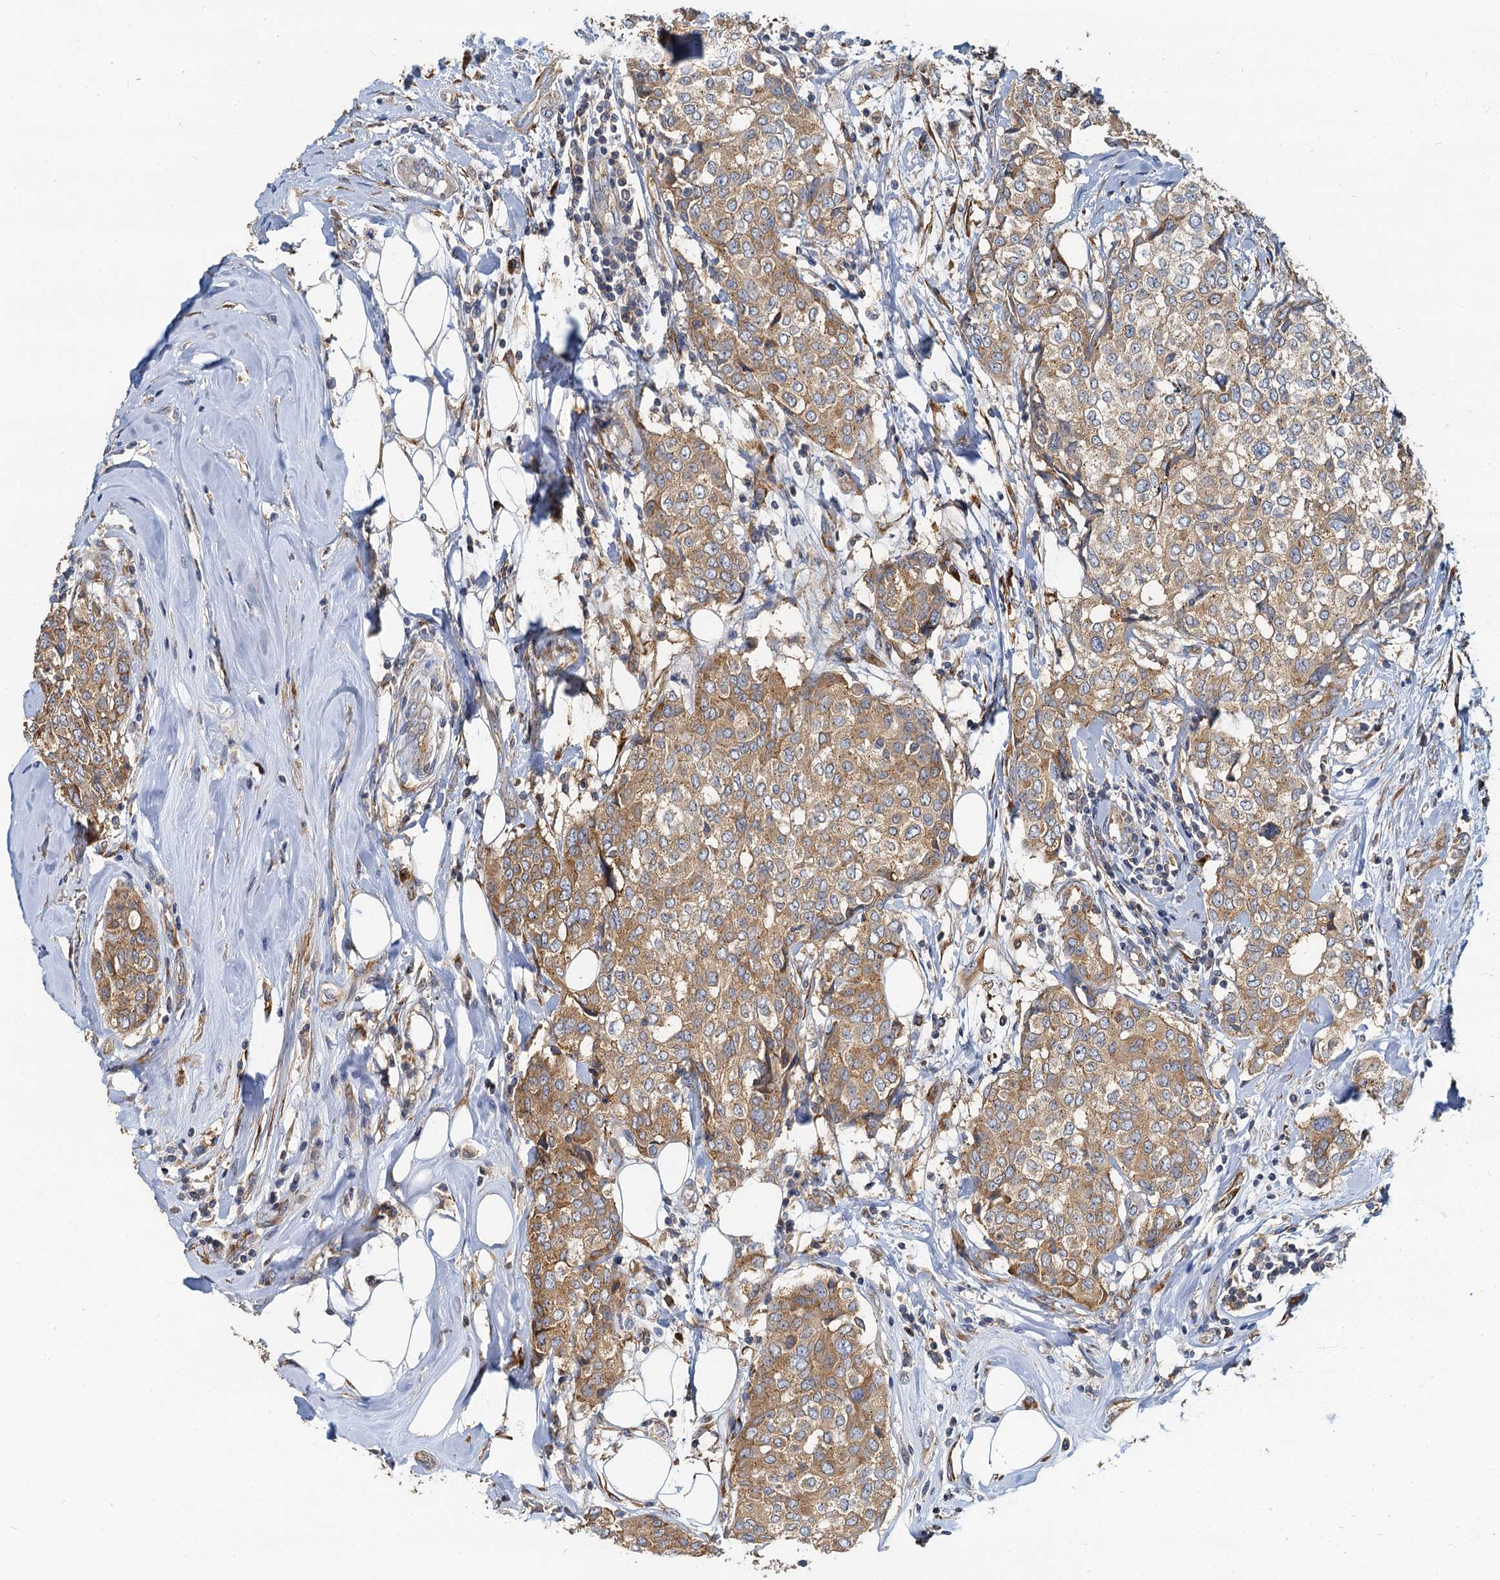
{"staining": {"intensity": "moderate", "quantity": "25%-75%", "location": "cytoplasmic/membranous"}, "tissue": "breast cancer", "cell_type": "Tumor cells", "image_type": "cancer", "snomed": [{"axis": "morphology", "description": "Lobular carcinoma"}, {"axis": "topography", "description": "Breast"}], "caption": "IHC photomicrograph of breast cancer (lobular carcinoma) stained for a protein (brown), which exhibits medium levels of moderate cytoplasmic/membranous positivity in about 25%-75% of tumor cells.", "gene": "NKAPD1", "patient": {"sex": "female", "age": 51}}